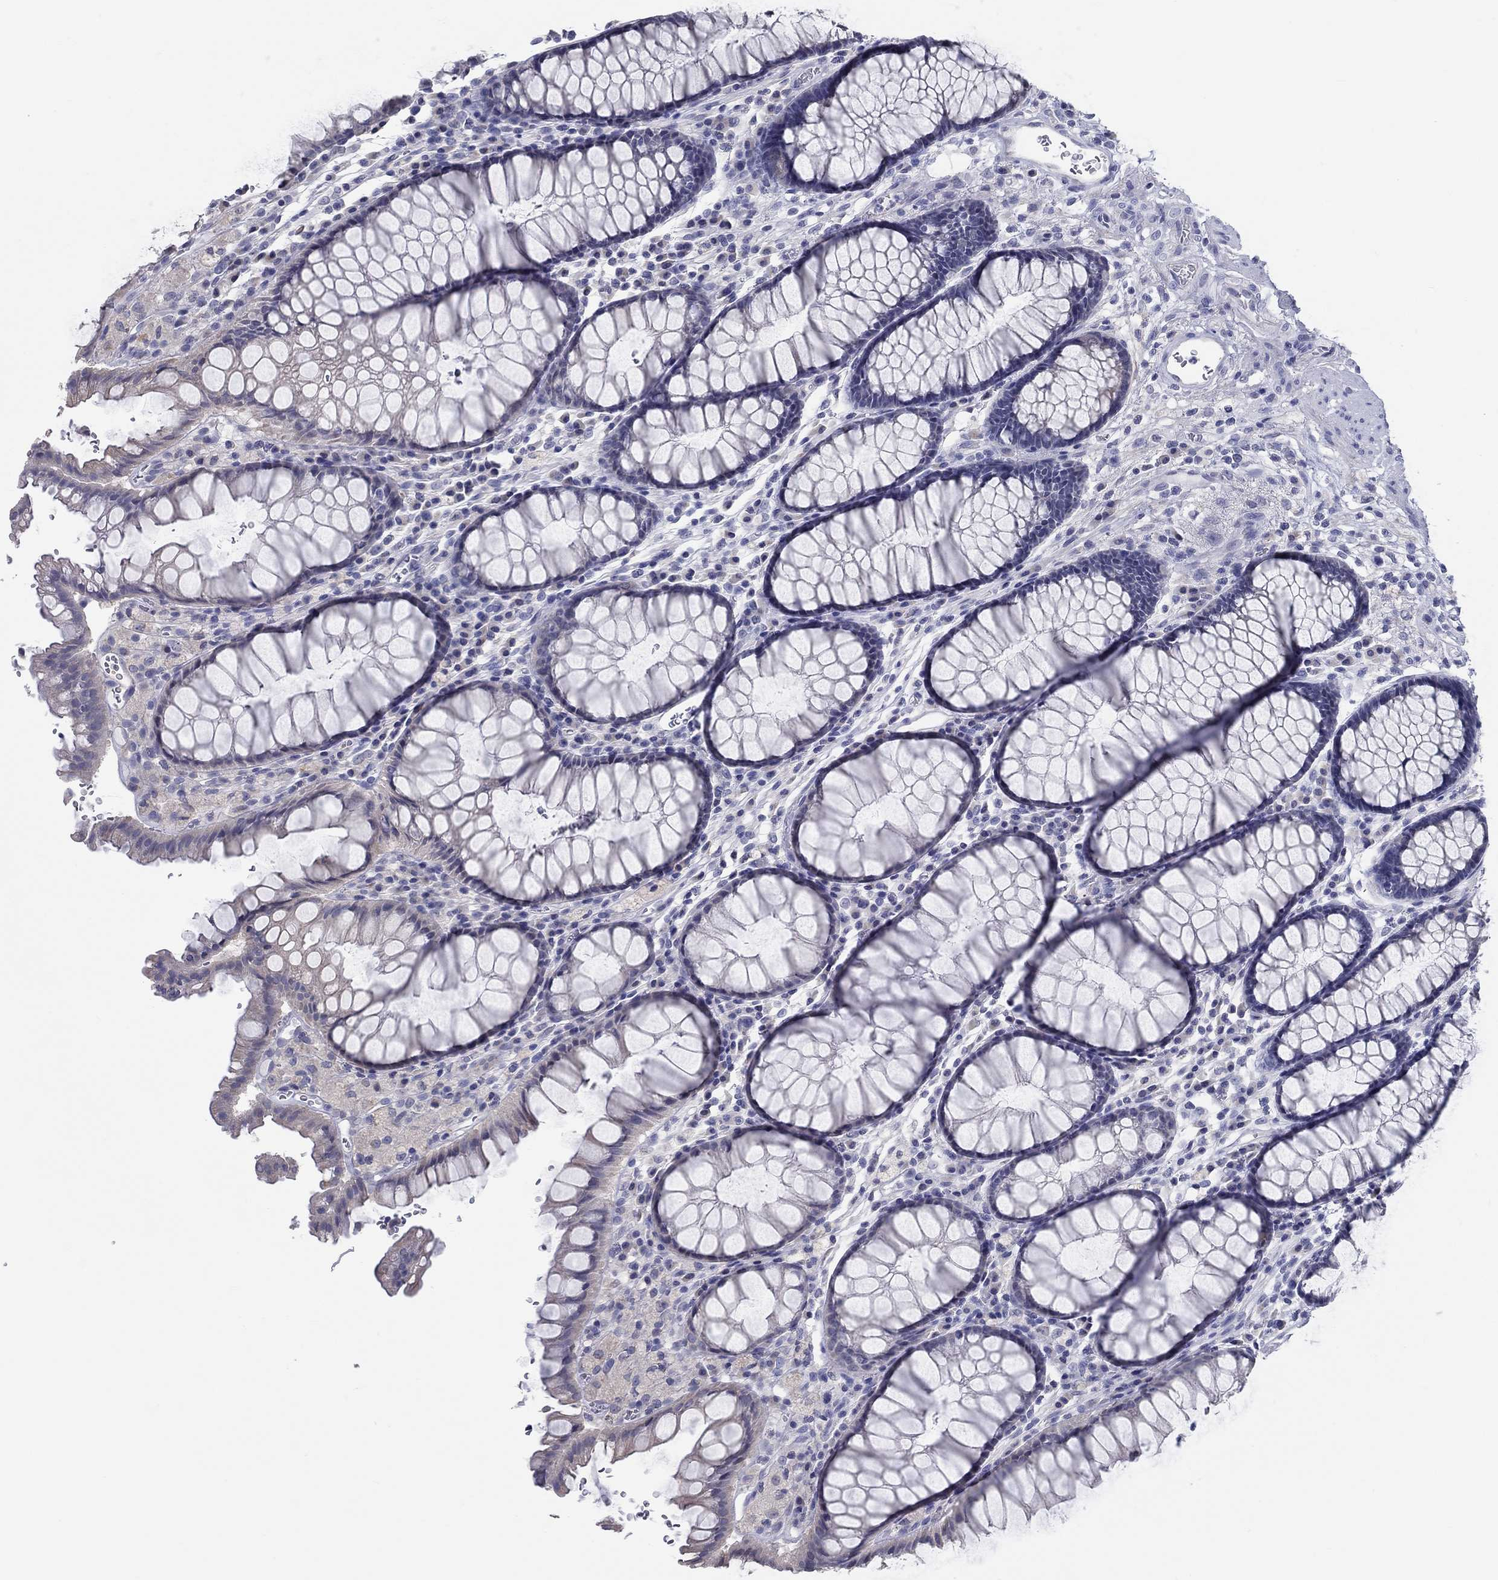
{"staining": {"intensity": "negative", "quantity": "none", "location": "none"}, "tissue": "rectum", "cell_type": "Glandular cells", "image_type": "normal", "snomed": [{"axis": "morphology", "description": "Normal tissue, NOS"}, {"axis": "topography", "description": "Rectum"}], "caption": "IHC histopathology image of benign rectum: human rectum stained with DAB exhibits no significant protein staining in glandular cells. (DAB (3,3'-diaminobenzidine) immunohistochemistry visualized using brightfield microscopy, high magnification).", "gene": "LRRC4C", "patient": {"sex": "female", "age": 68}}